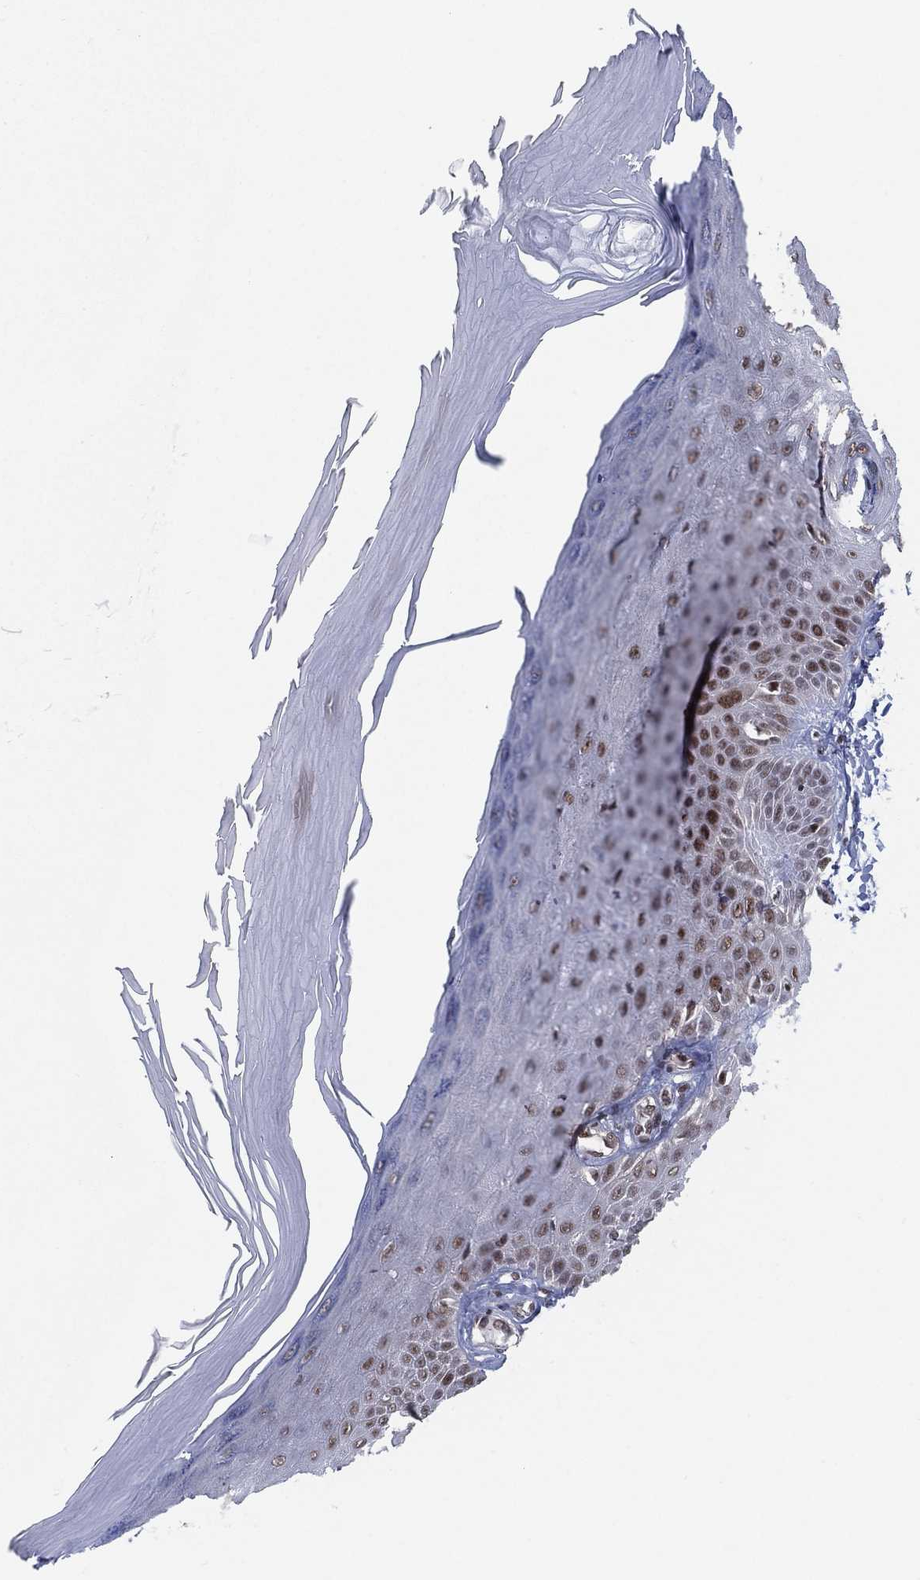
{"staining": {"intensity": "negative", "quantity": "none", "location": "none"}, "tissue": "skin", "cell_type": "Fibroblasts", "image_type": "normal", "snomed": [{"axis": "morphology", "description": "Normal tissue, NOS"}, {"axis": "morphology", "description": "Inflammation, NOS"}, {"axis": "morphology", "description": "Fibrosis, NOS"}, {"axis": "topography", "description": "Skin"}], "caption": "Fibroblasts are negative for protein expression in unremarkable human skin.", "gene": "DGCR8", "patient": {"sex": "male", "age": 71}}